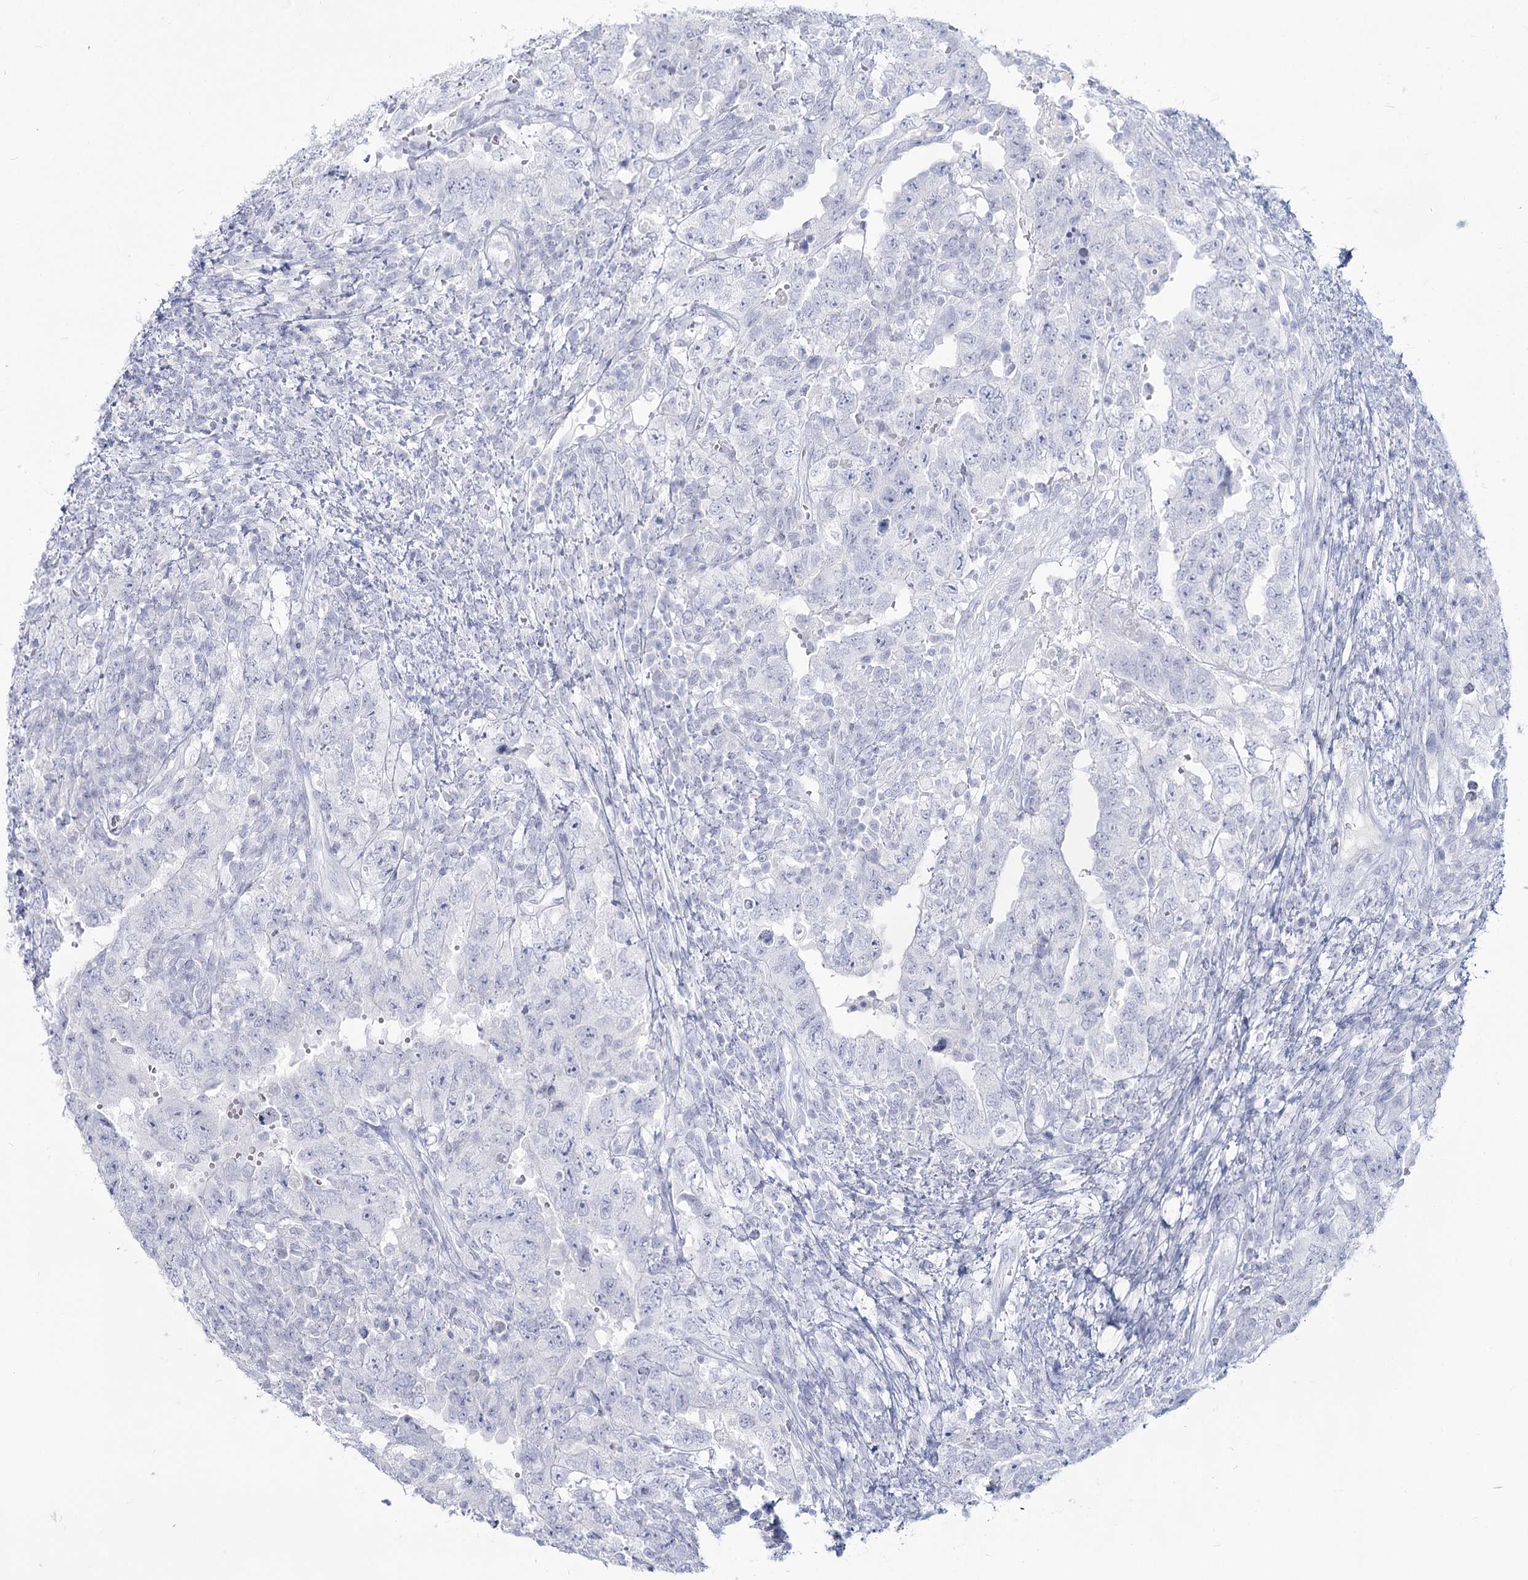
{"staining": {"intensity": "negative", "quantity": "none", "location": "none"}, "tissue": "testis cancer", "cell_type": "Tumor cells", "image_type": "cancer", "snomed": [{"axis": "morphology", "description": "Carcinoma, Embryonal, NOS"}, {"axis": "topography", "description": "Testis"}], "caption": "This is an IHC micrograph of embryonal carcinoma (testis). There is no positivity in tumor cells.", "gene": "SLC6A19", "patient": {"sex": "male", "age": 26}}